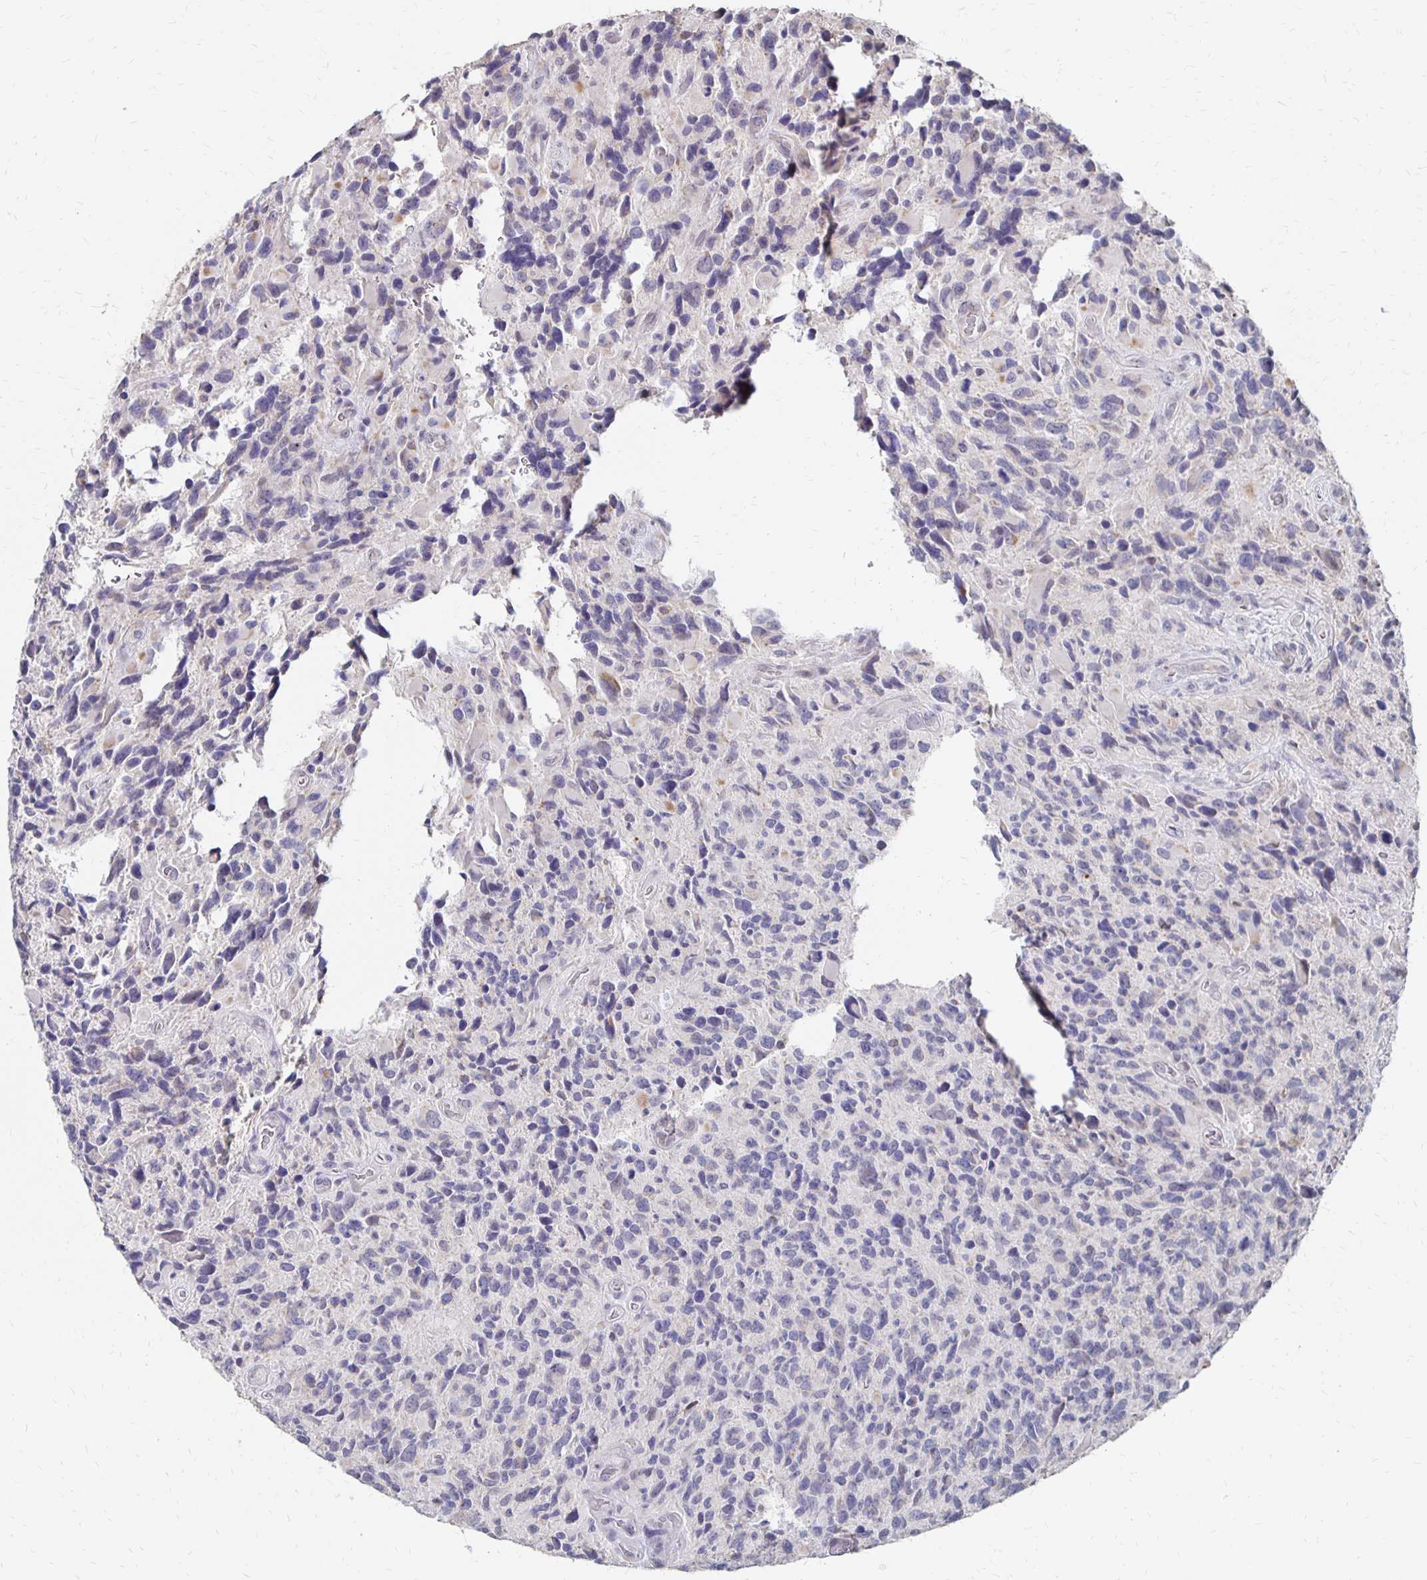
{"staining": {"intensity": "negative", "quantity": "none", "location": "none"}, "tissue": "glioma", "cell_type": "Tumor cells", "image_type": "cancer", "snomed": [{"axis": "morphology", "description": "Glioma, malignant, High grade"}, {"axis": "topography", "description": "Brain"}], "caption": "The IHC photomicrograph has no significant staining in tumor cells of malignant high-grade glioma tissue.", "gene": "ATOSB", "patient": {"sex": "male", "age": 46}}